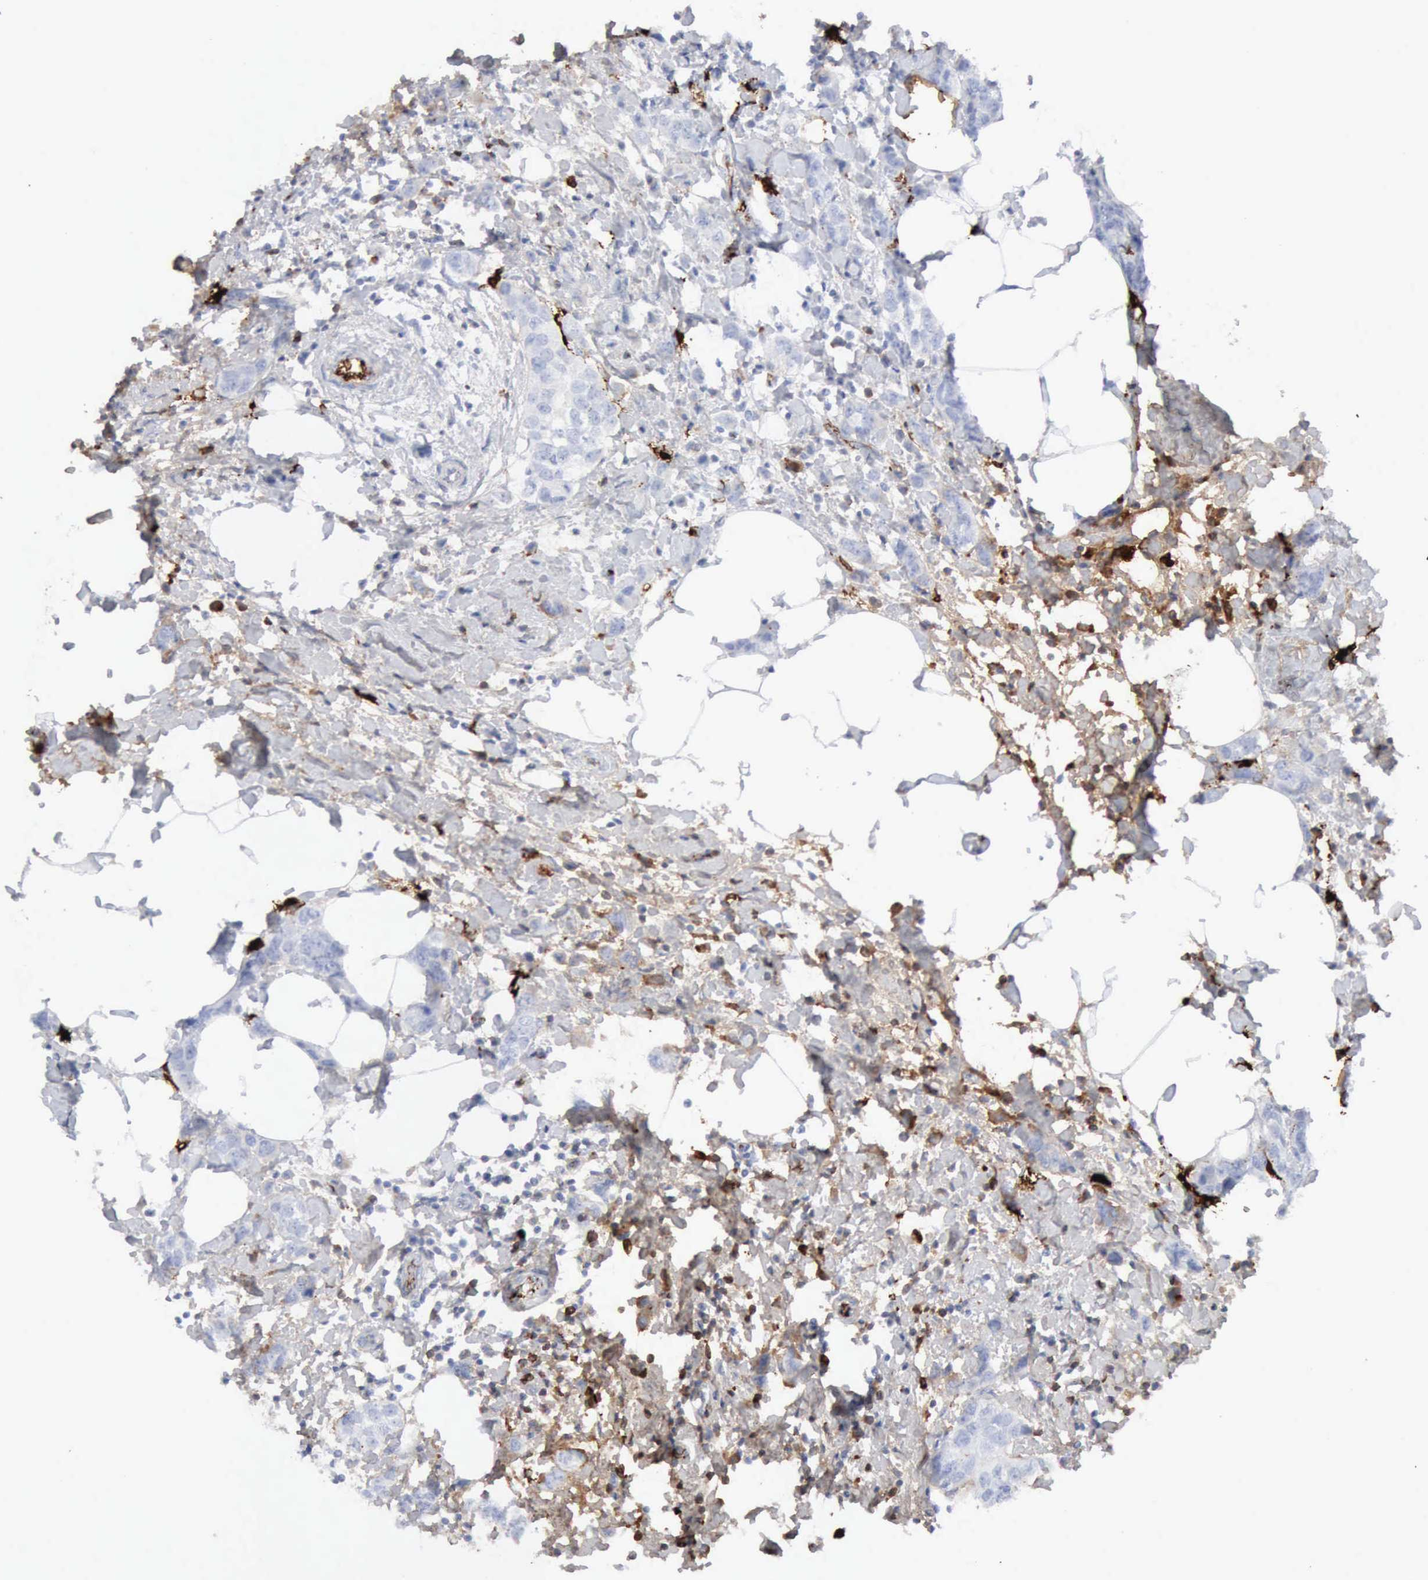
{"staining": {"intensity": "negative", "quantity": "none", "location": "none"}, "tissue": "breast cancer", "cell_type": "Tumor cells", "image_type": "cancer", "snomed": [{"axis": "morphology", "description": "Normal tissue, NOS"}, {"axis": "morphology", "description": "Duct carcinoma"}, {"axis": "topography", "description": "Breast"}], "caption": "Immunohistochemical staining of human breast invasive ductal carcinoma reveals no significant positivity in tumor cells.", "gene": "C4BPA", "patient": {"sex": "female", "age": 50}}